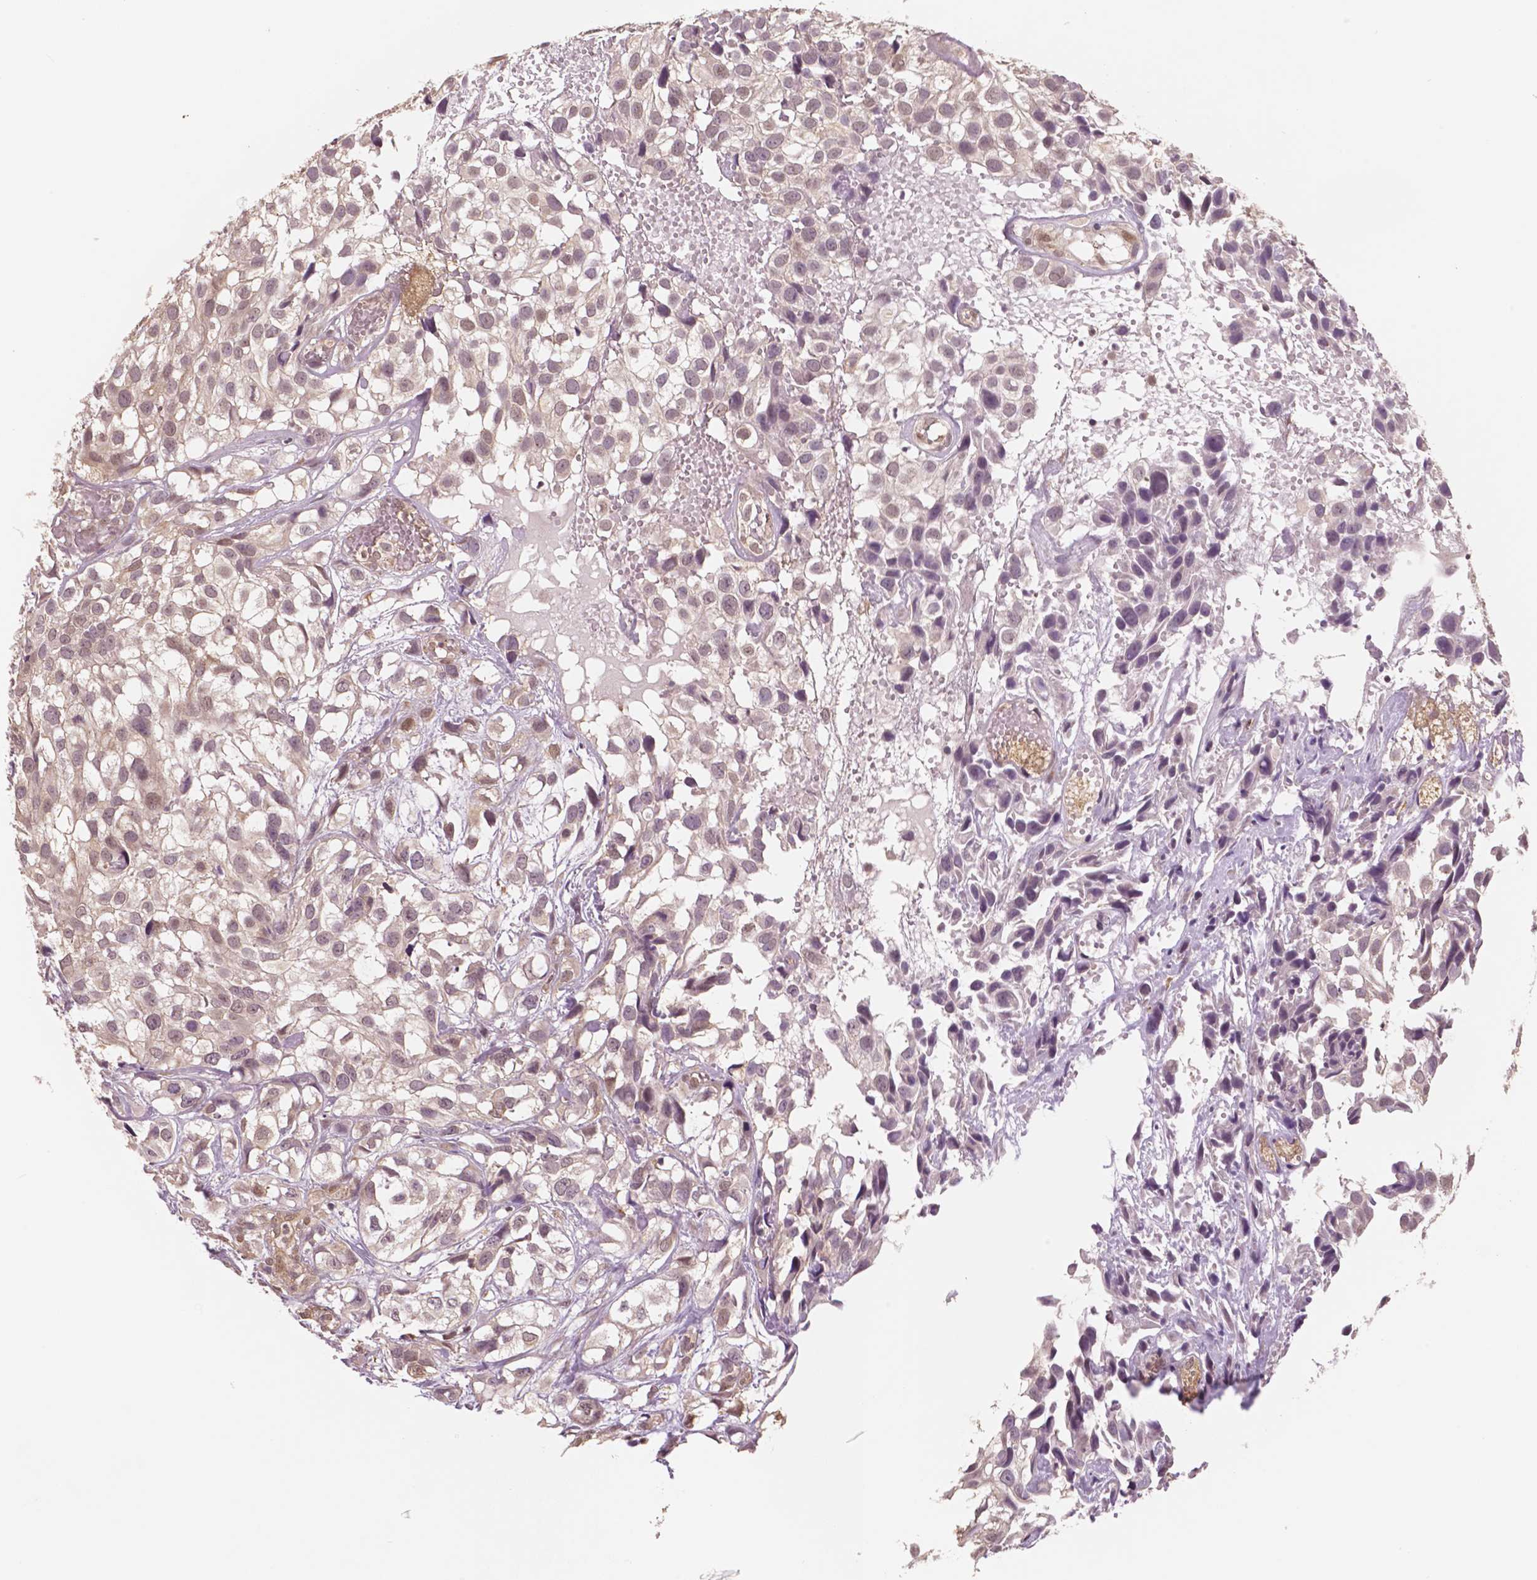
{"staining": {"intensity": "weak", "quantity": ">75%", "location": "cytoplasmic/membranous,nuclear"}, "tissue": "urothelial cancer", "cell_type": "Tumor cells", "image_type": "cancer", "snomed": [{"axis": "morphology", "description": "Urothelial carcinoma, High grade"}, {"axis": "topography", "description": "Urinary bladder"}], "caption": "IHC micrograph of urothelial cancer stained for a protein (brown), which reveals low levels of weak cytoplasmic/membranous and nuclear staining in about >75% of tumor cells.", "gene": "STAT3", "patient": {"sex": "male", "age": 56}}